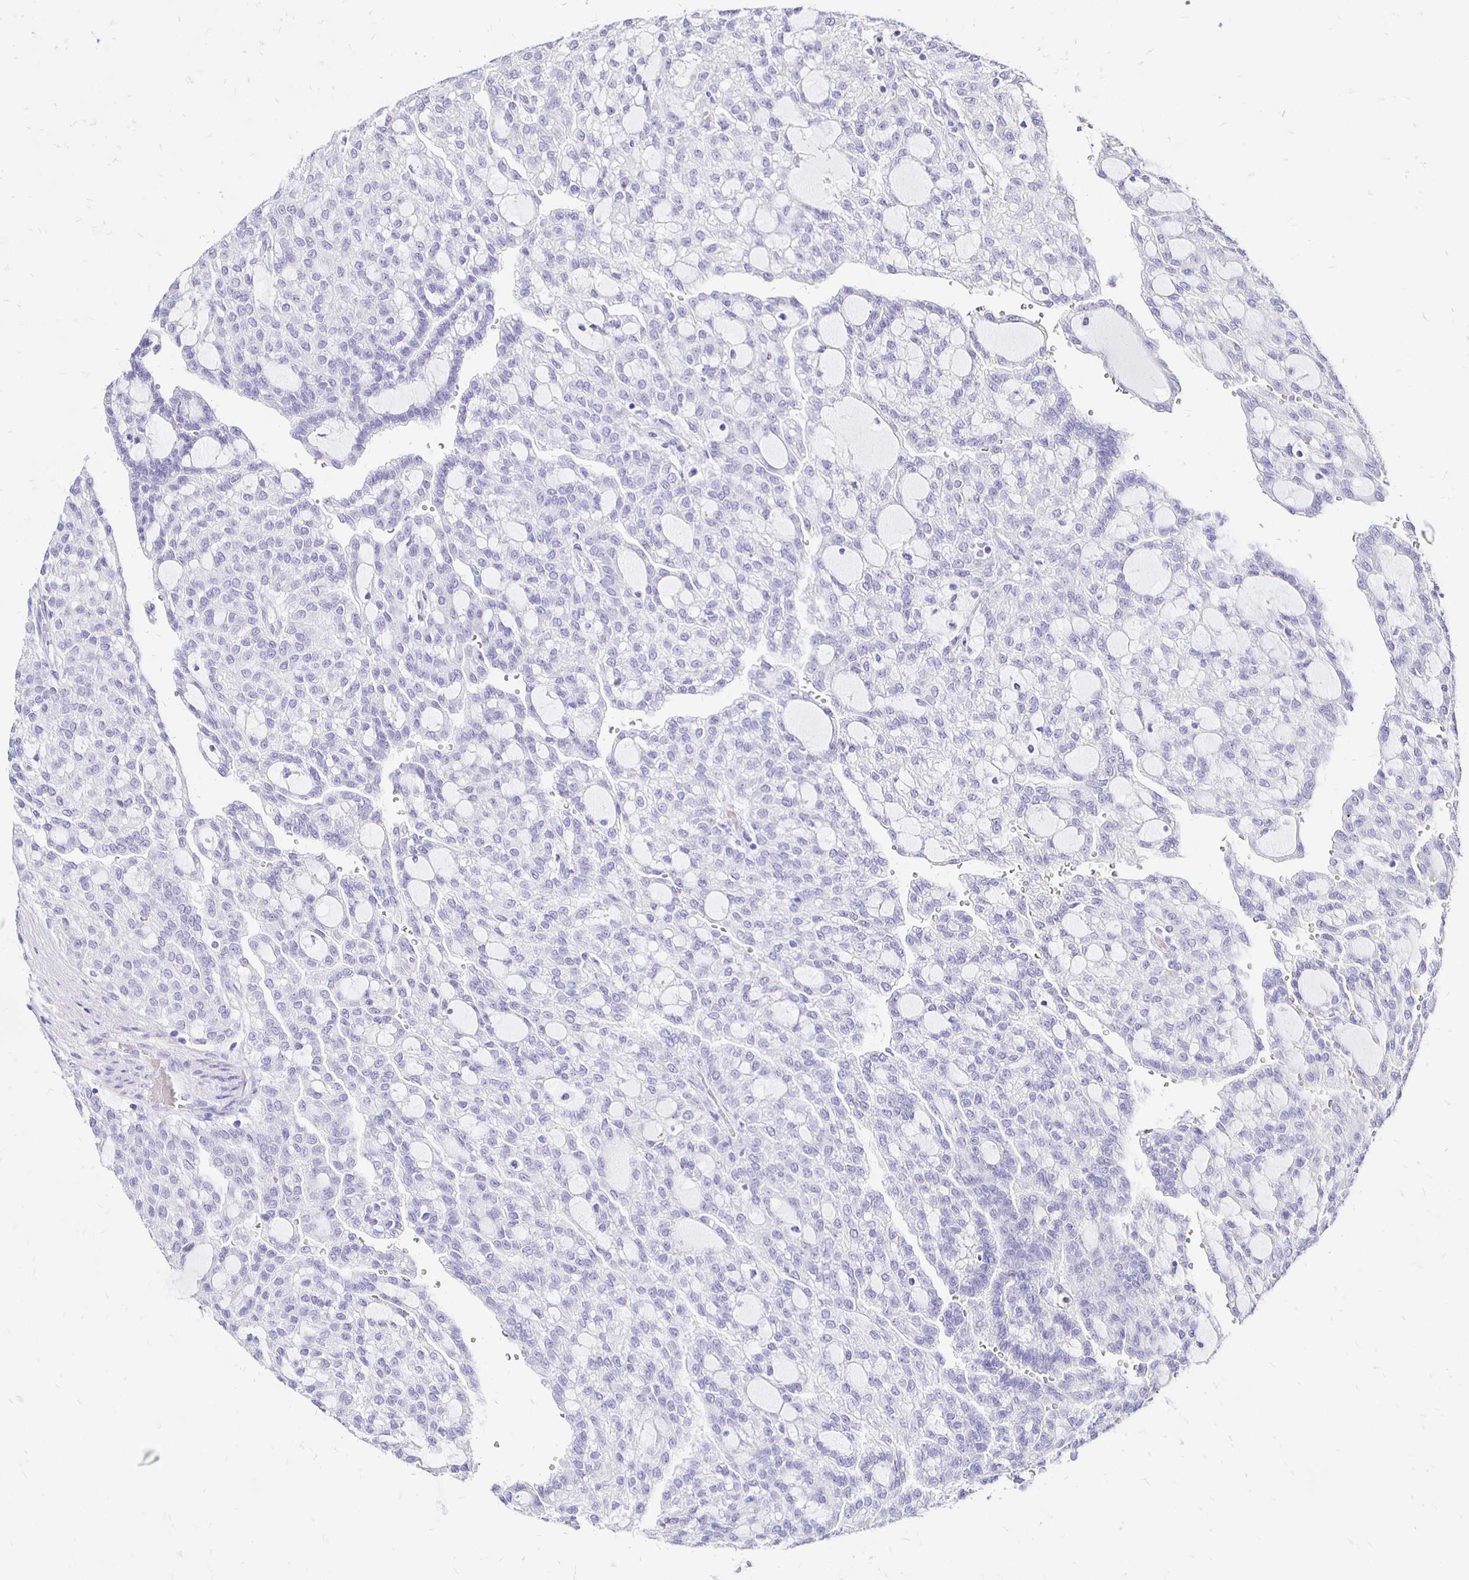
{"staining": {"intensity": "negative", "quantity": "none", "location": "none"}, "tissue": "renal cancer", "cell_type": "Tumor cells", "image_type": "cancer", "snomed": [{"axis": "morphology", "description": "Adenocarcinoma, NOS"}, {"axis": "topography", "description": "Kidney"}], "caption": "Tumor cells show no significant staining in adenocarcinoma (renal).", "gene": "IRGC", "patient": {"sex": "male", "age": 63}}